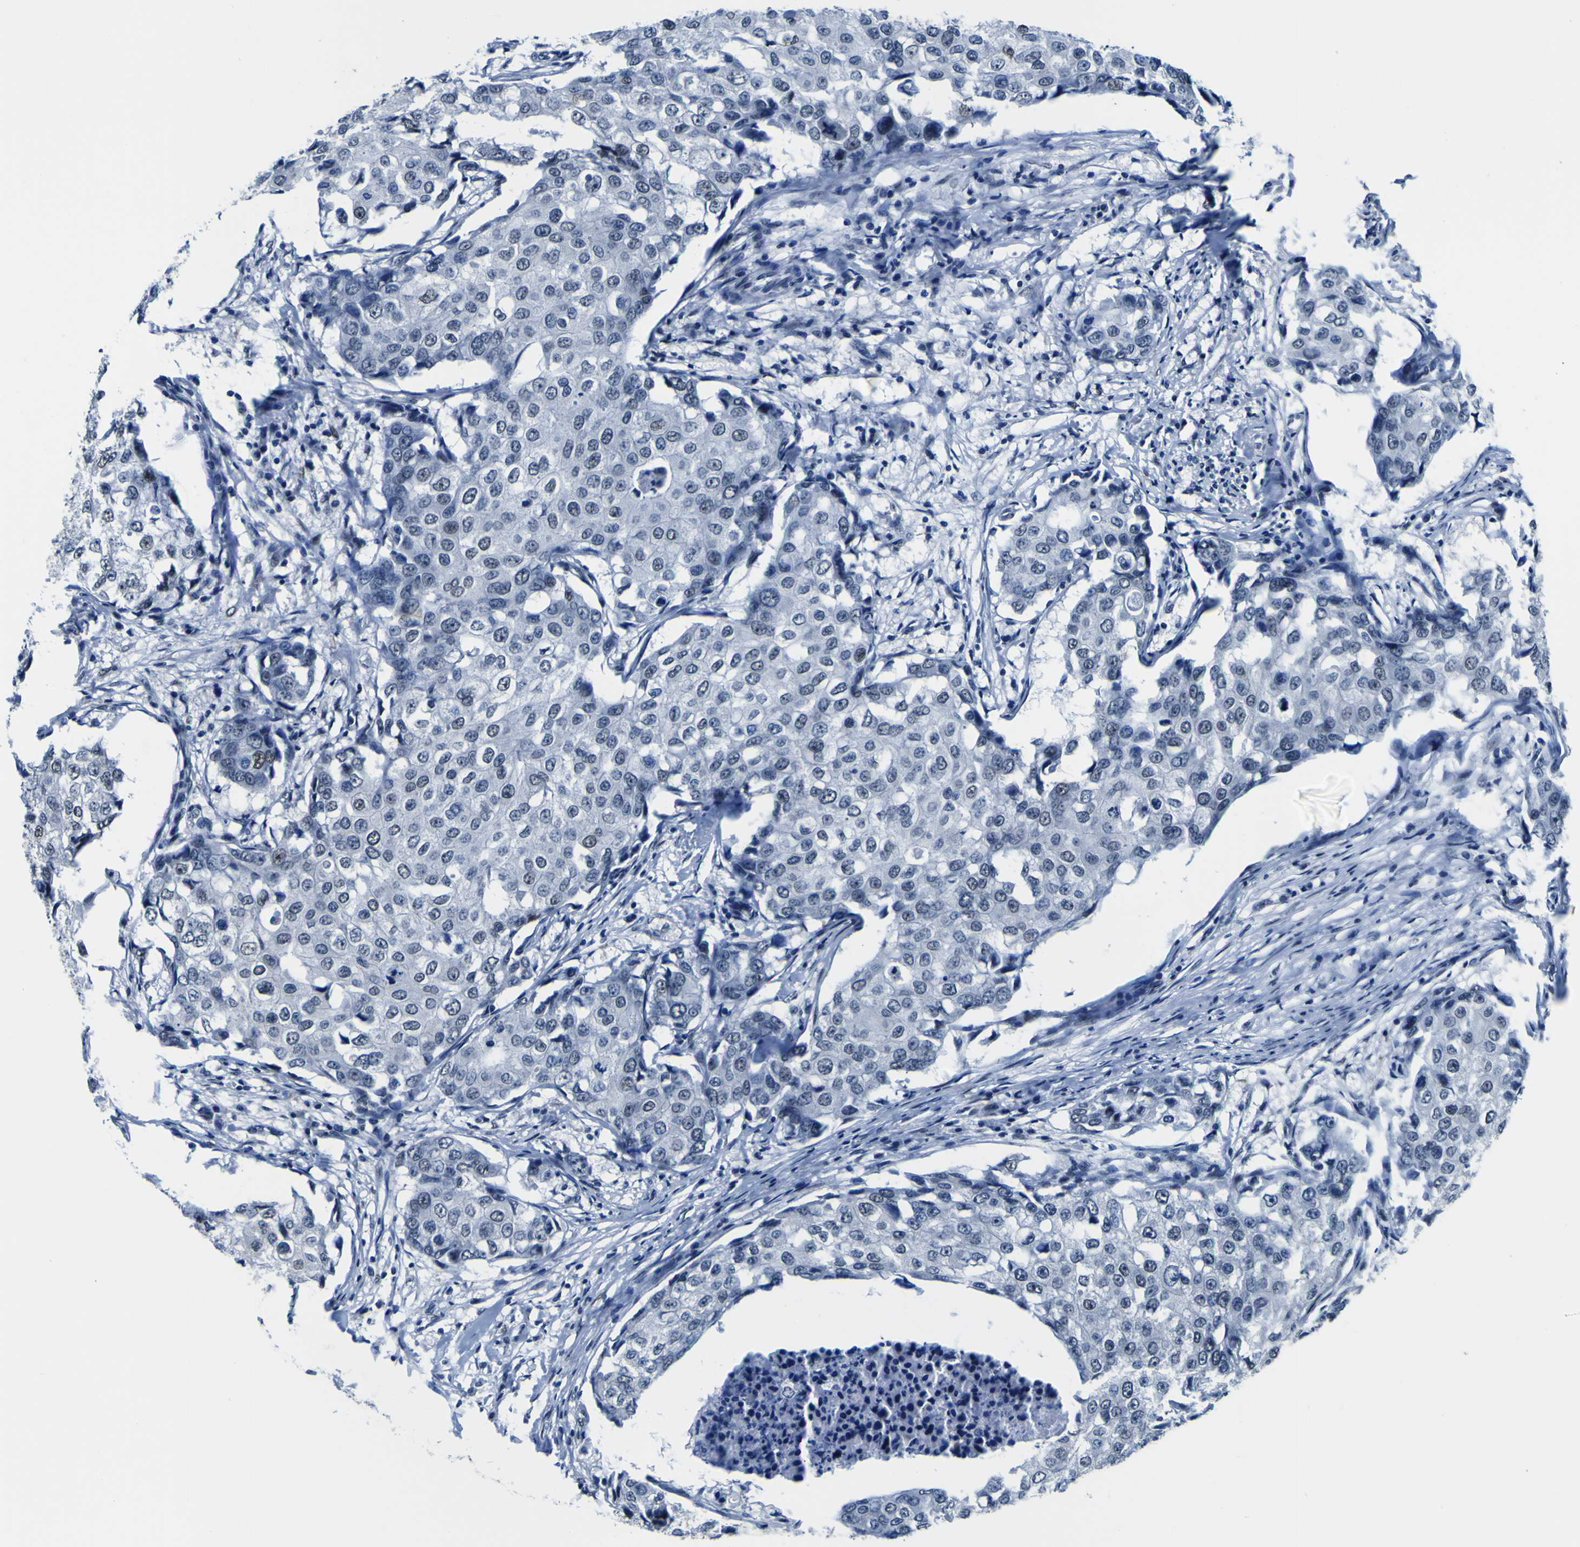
{"staining": {"intensity": "negative", "quantity": "none", "location": "none"}, "tissue": "breast cancer", "cell_type": "Tumor cells", "image_type": "cancer", "snomed": [{"axis": "morphology", "description": "Duct carcinoma"}, {"axis": "topography", "description": "Breast"}], "caption": "Immunohistochemistry photomicrograph of neoplastic tissue: breast intraductal carcinoma stained with DAB (3,3'-diaminobenzidine) reveals no significant protein positivity in tumor cells.", "gene": "CUL4B", "patient": {"sex": "female", "age": 27}}